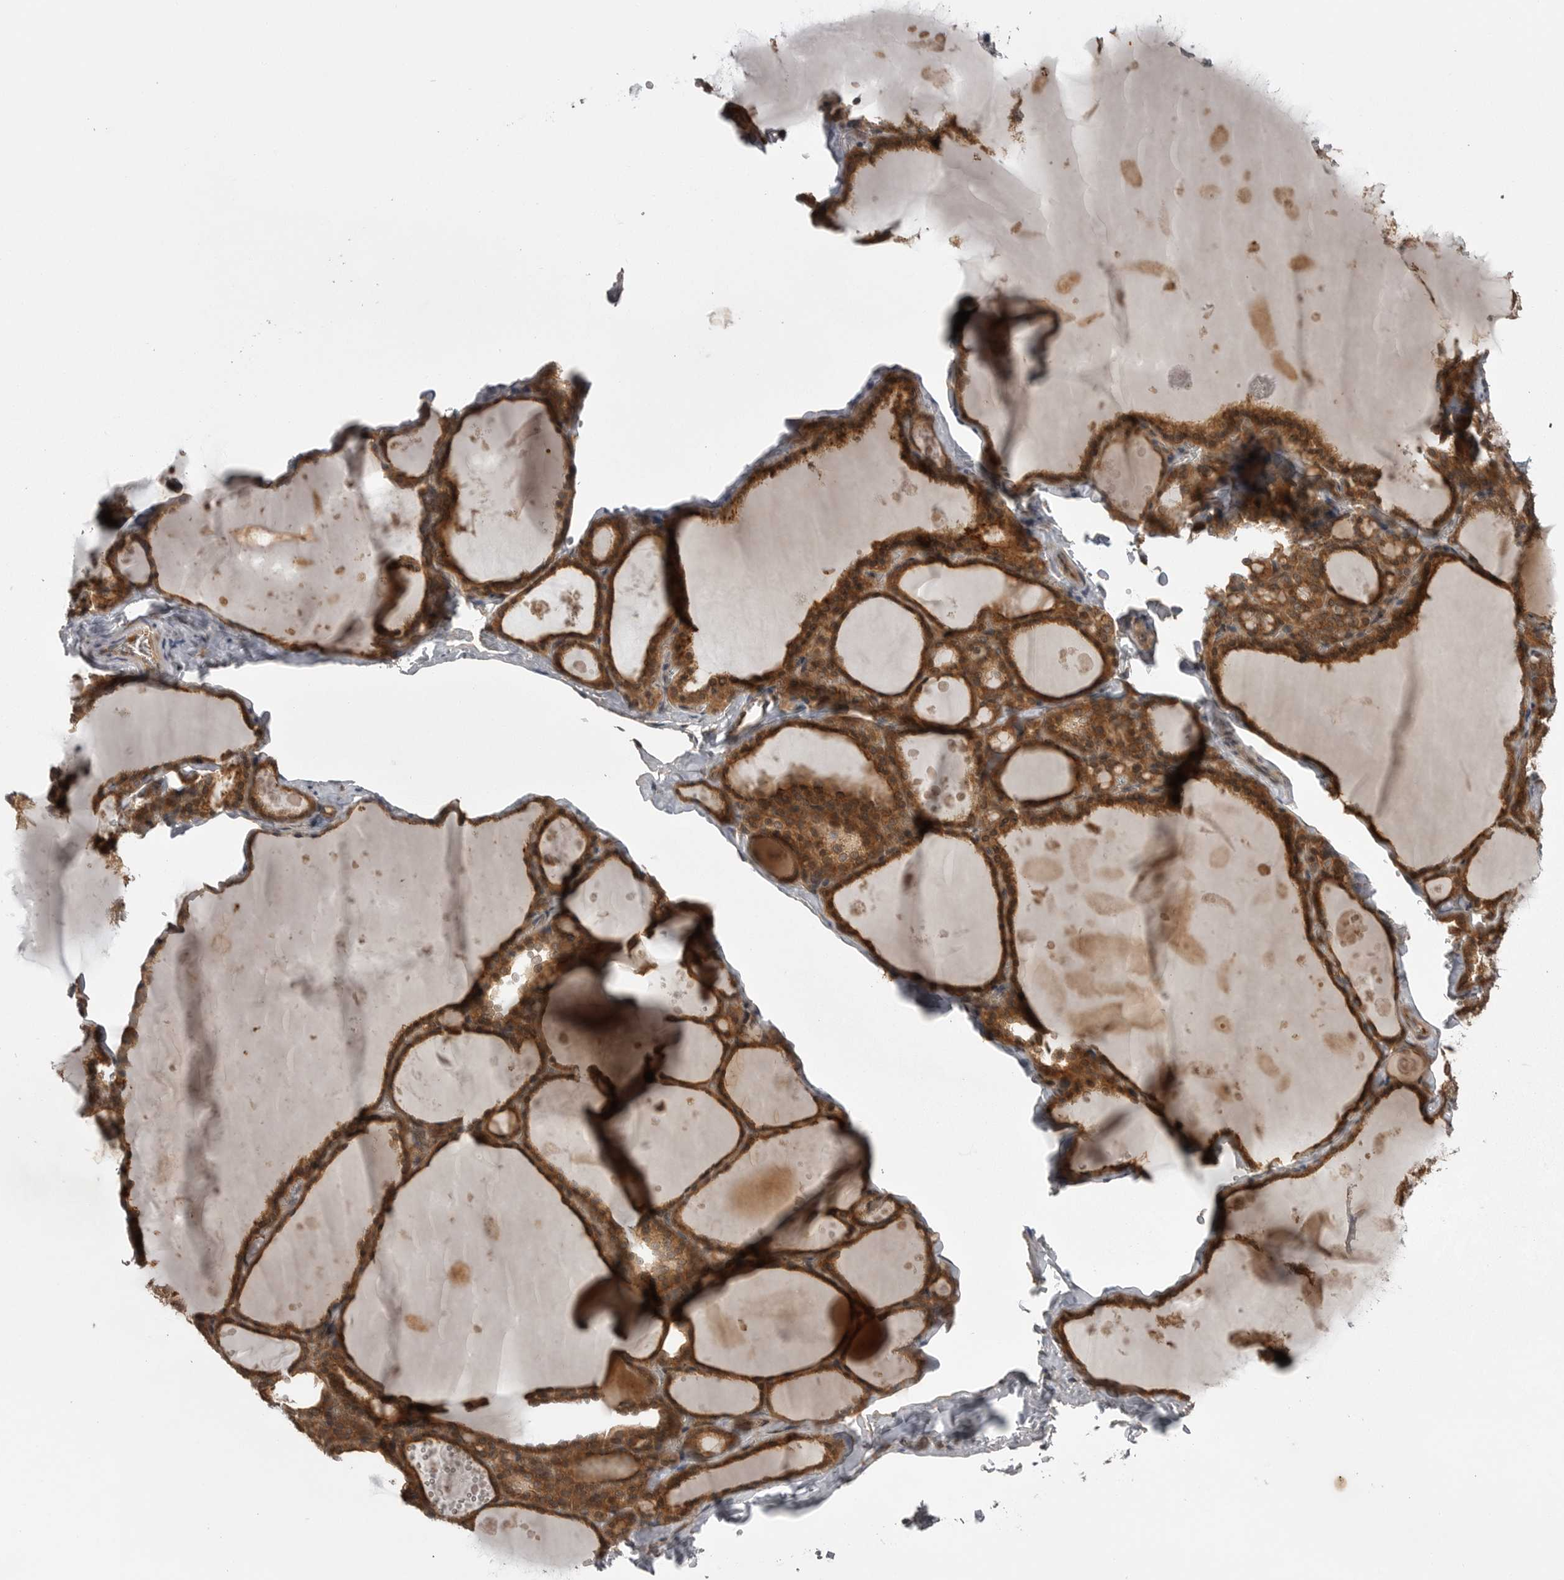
{"staining": {"intensity": "moderate", "quantity": ">75%", "location": "cytoplasmic/membranous"}, "tissue": "thyroid gland", "cell_type": "Glandular cells", "image_type": "normal", "snomed": [{"axis": "morphology", "description": "Normal tissue, NOS"}, {"axis": "topography", "description": "Thyroid gland"}], "caption": "Human thyroid gland stained with a brown dye reveals moderate cytoplasmic/membranous positive positivity in approximately >75% of glandular cells.", "gene": "STK24", "patient": {"sex": "male", "age": 56}}